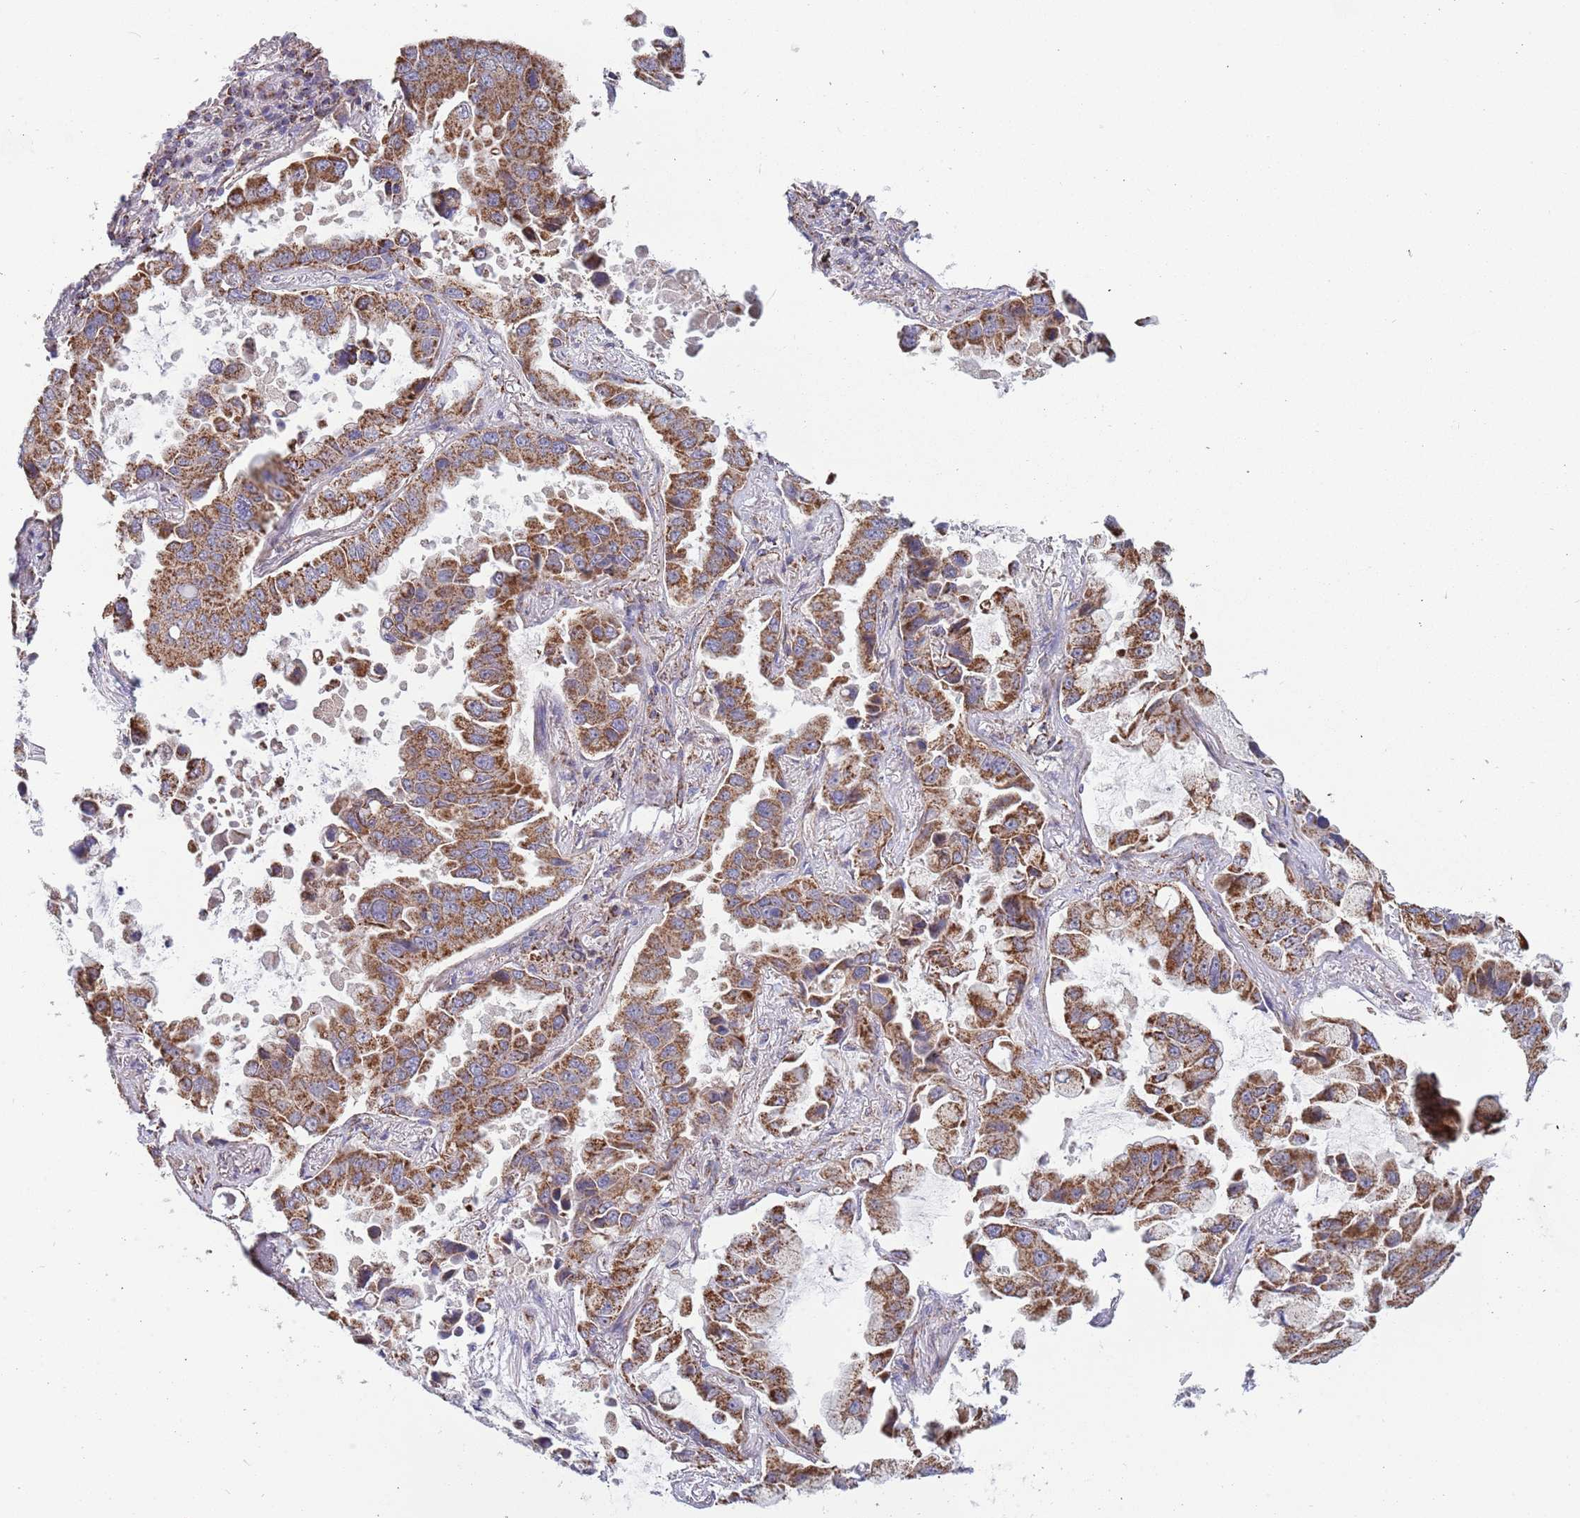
{"staining": {"intensity": "strong", "quantity": ">75%", "location": "cytoplasmic/membranous"}, "tissue": "lung cancer", "cell_type": "Tumor cells", "image_type": "cancer", "snomed": [{"axis": "morphology", "description": "Adenocarcinoma, NOS"}, {"axis": "topography", "description": "Lung"}], "caption": "Protein expression by IHC exhibits strong cytoplasmic/membranous positivity in approximately >75% of tumor cells in lung adenocarcinoma. (Stains: DAB (3,3'-diaminobenzidine) in brown, nuclei in blue, Microscopy: brightfield microscopy at high magnification).", "gene": "VPS16", "patient": {"sex": "male", "age": 64}}